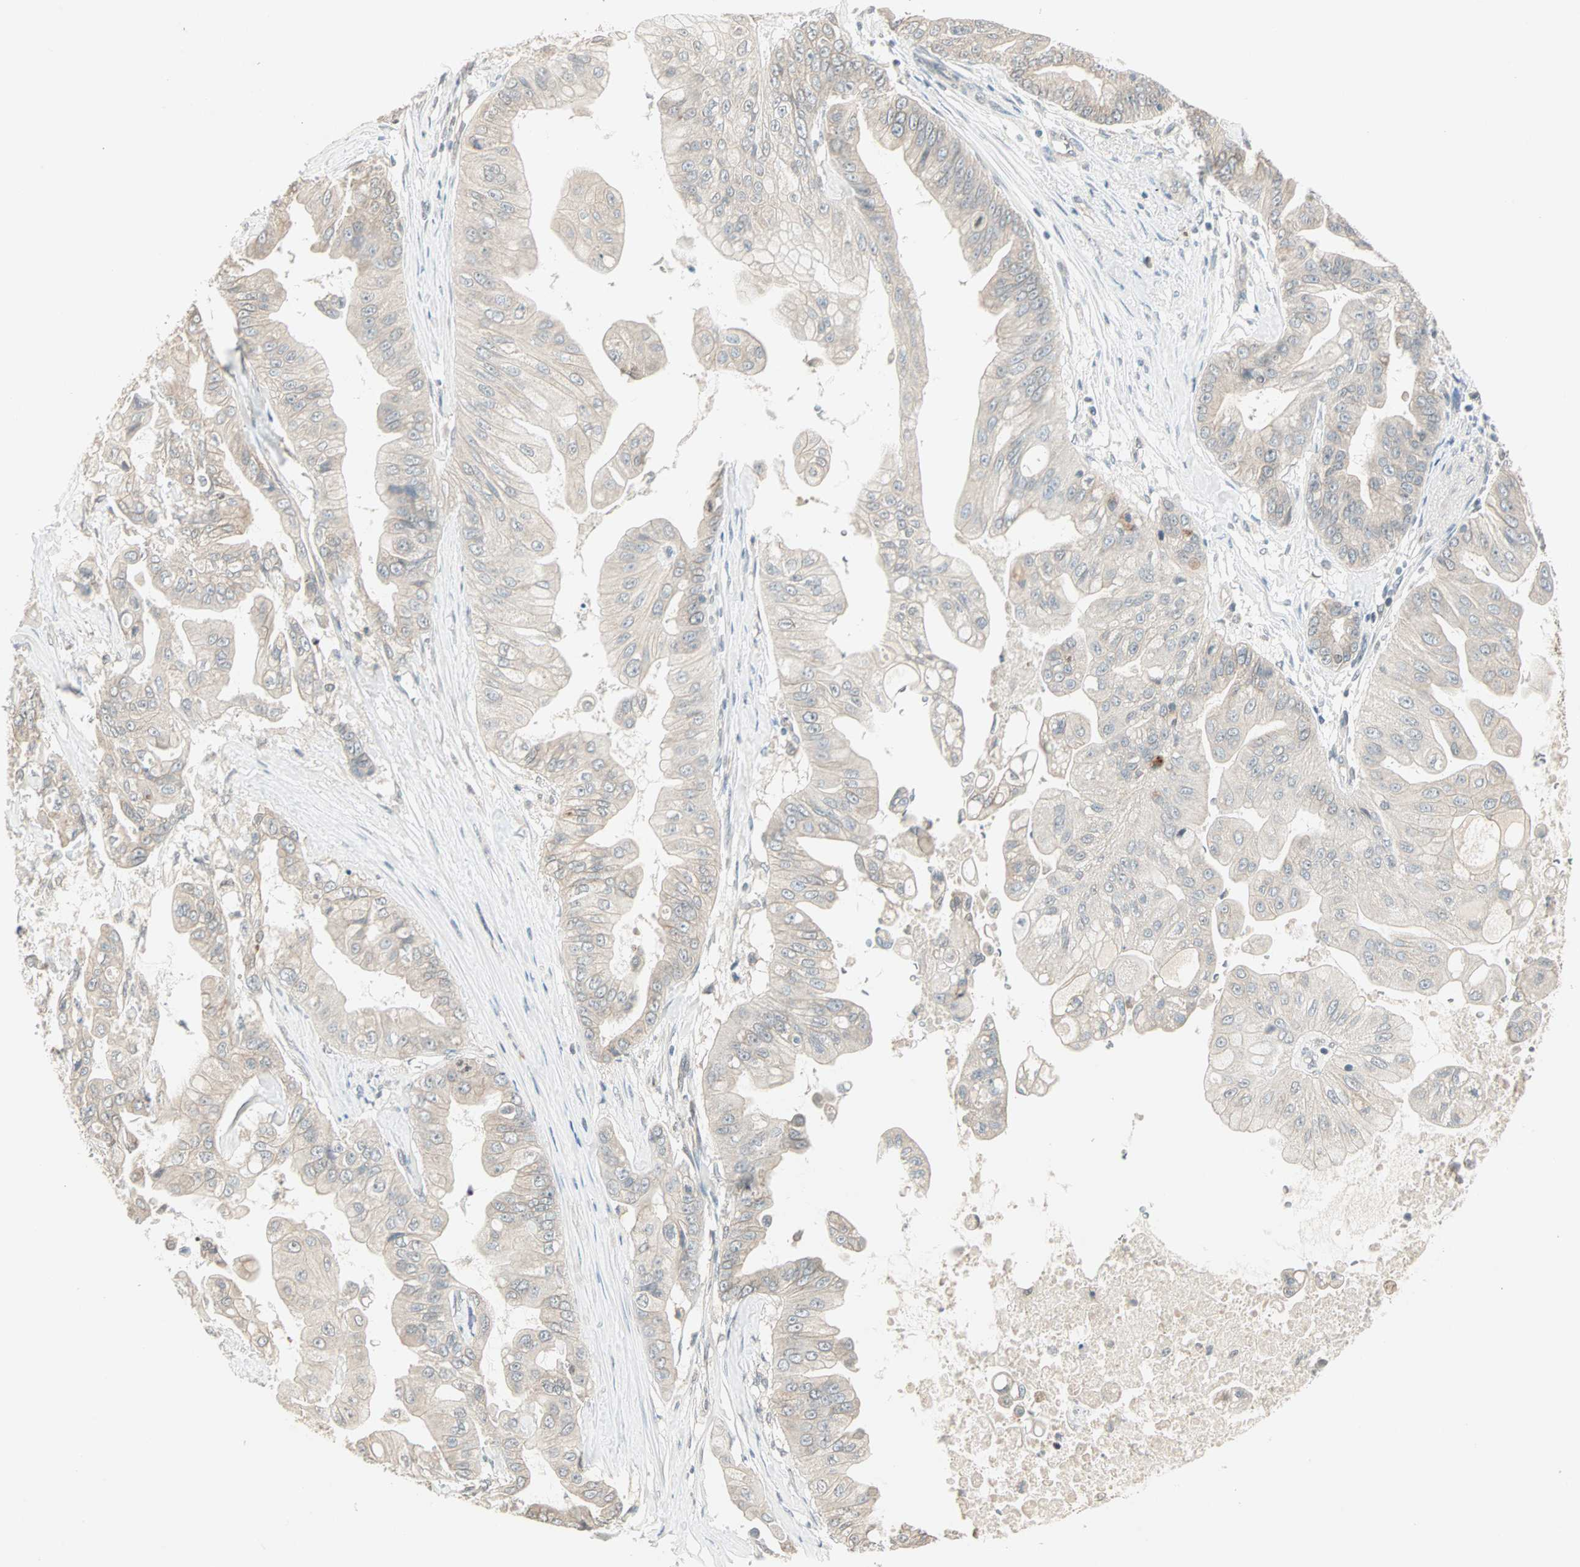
{"staining": {"intensity": "weak", "quantity": ">75%", "location": "cytoplasmic/membranous"}, "tissue": "pancreatic cancer", "cell_type": "Tumor cells", "image_type": "cancer", "snomed": [{"axis": "morphology", "description": "Adenocarcinoma, NOS"}, {"axis": "topography", "description": "Pancreas"}], "caption": "Brown immunohistochemical staining in human pancreatic cancer (adenocarcinoma) displays weak cytoplasmic/membranous expression in approximately >75% of tumor cells.", "gene": "TTF2", "patient": {"sex": "female", "age": 75}}